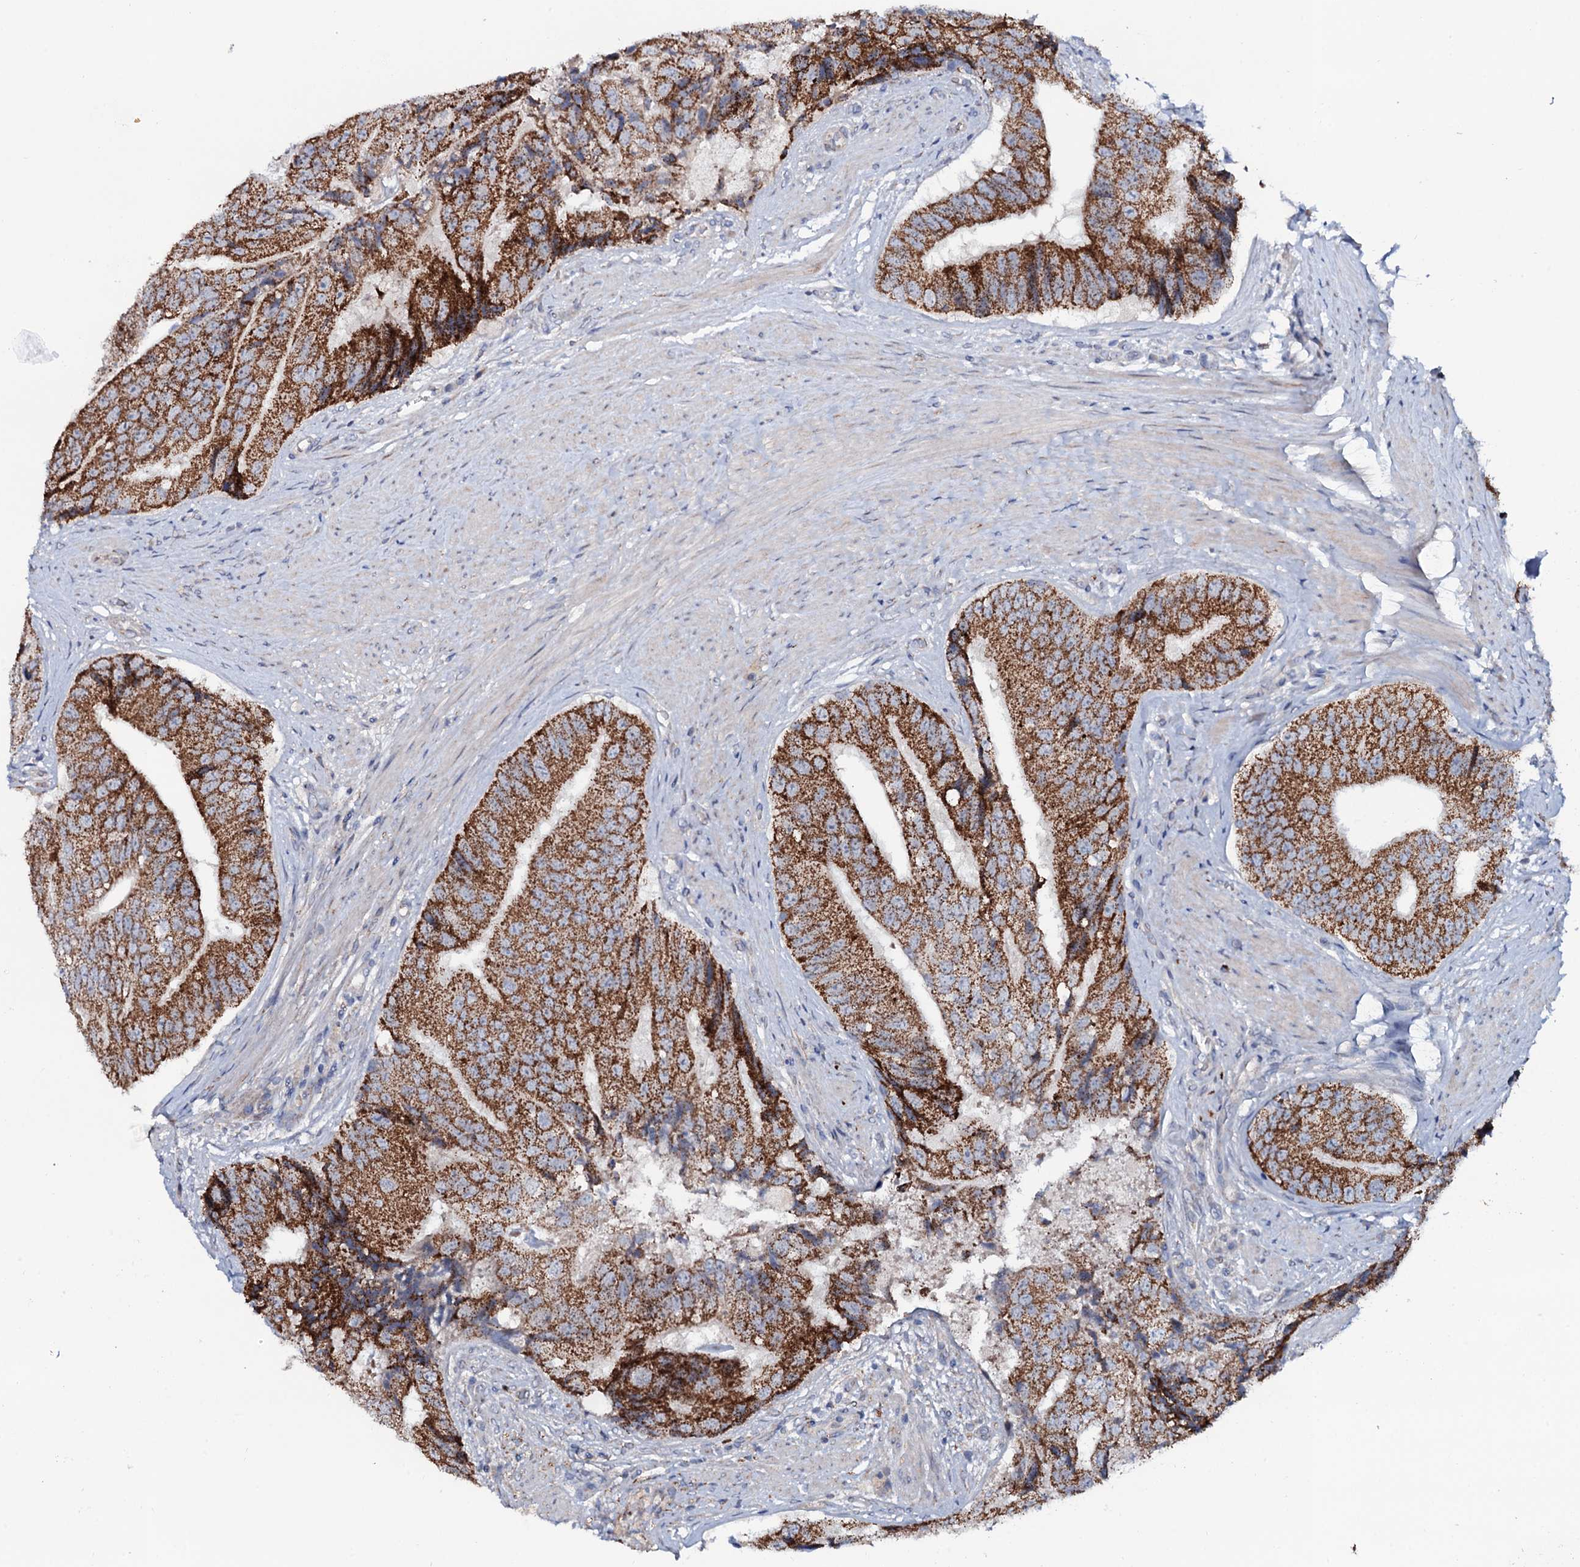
{"staining": {"intensity": "strong", "quantity": ">75%", "location": "cytoplasmic/membranous"}, "tissue": "prostate cancer", "cell_type": "Tumor cells", "image_type": "cancer", "snomed": [{"axis": "morphology", "description": "Adenocarcinoma, High grade"}, {"axis": "topography", "description": "Prostate"}], "caption": "A high-resolution micrograph shows immunohistochemistry staining of adenocarcinoma (high-grade) (prostate), which displays strong cytoplasmic/membranous positivity in approximately >75% of tumor cells.", "gene": "PPP1R3D", "patient": {"sex": "male", "age": 70}}